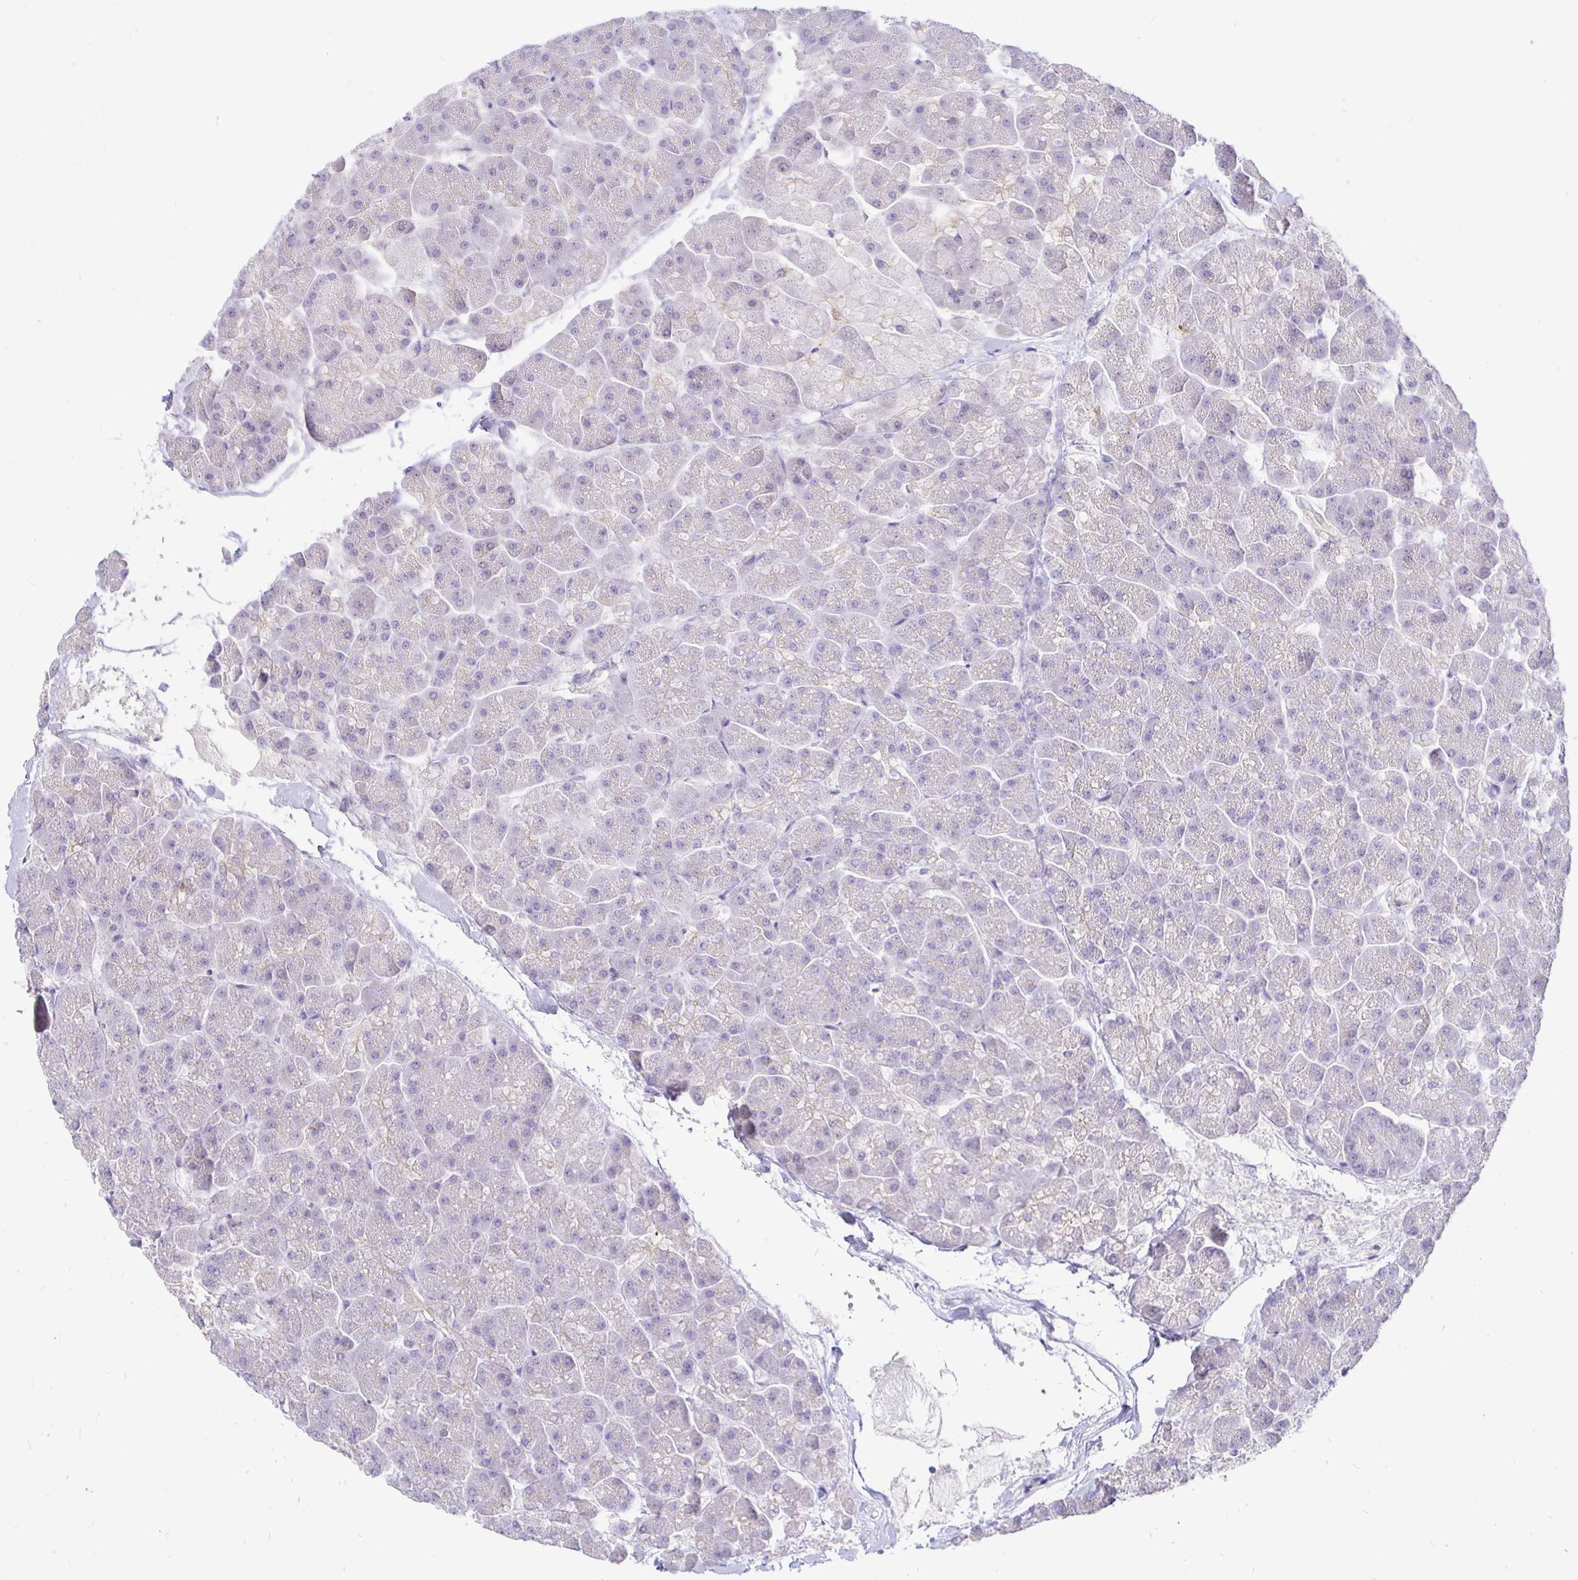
{"staining": {"intensity": "negative", "quantity": "none", "location": "none"}, "tissue": "pancreas", "cell_type": "Exocrine glandular cells", "image_type": "normal", "snomed": [{"axis": "morphology", "description": "Normal tissue, NOS"}, {"axis": "topography", "description": "Pancreas"}, {"axis": "topography", "description": "Peripheral nerve tissue"}], "caption": "This photomicrograph is of unremarkable pancreas stained with IHC to label a protein in brown with the nuclei are counter-stained blue. There is no staining in exocrine glandular cells.", "gene": "NECAB1", "patient": {"sex": "male", "age": 54}}